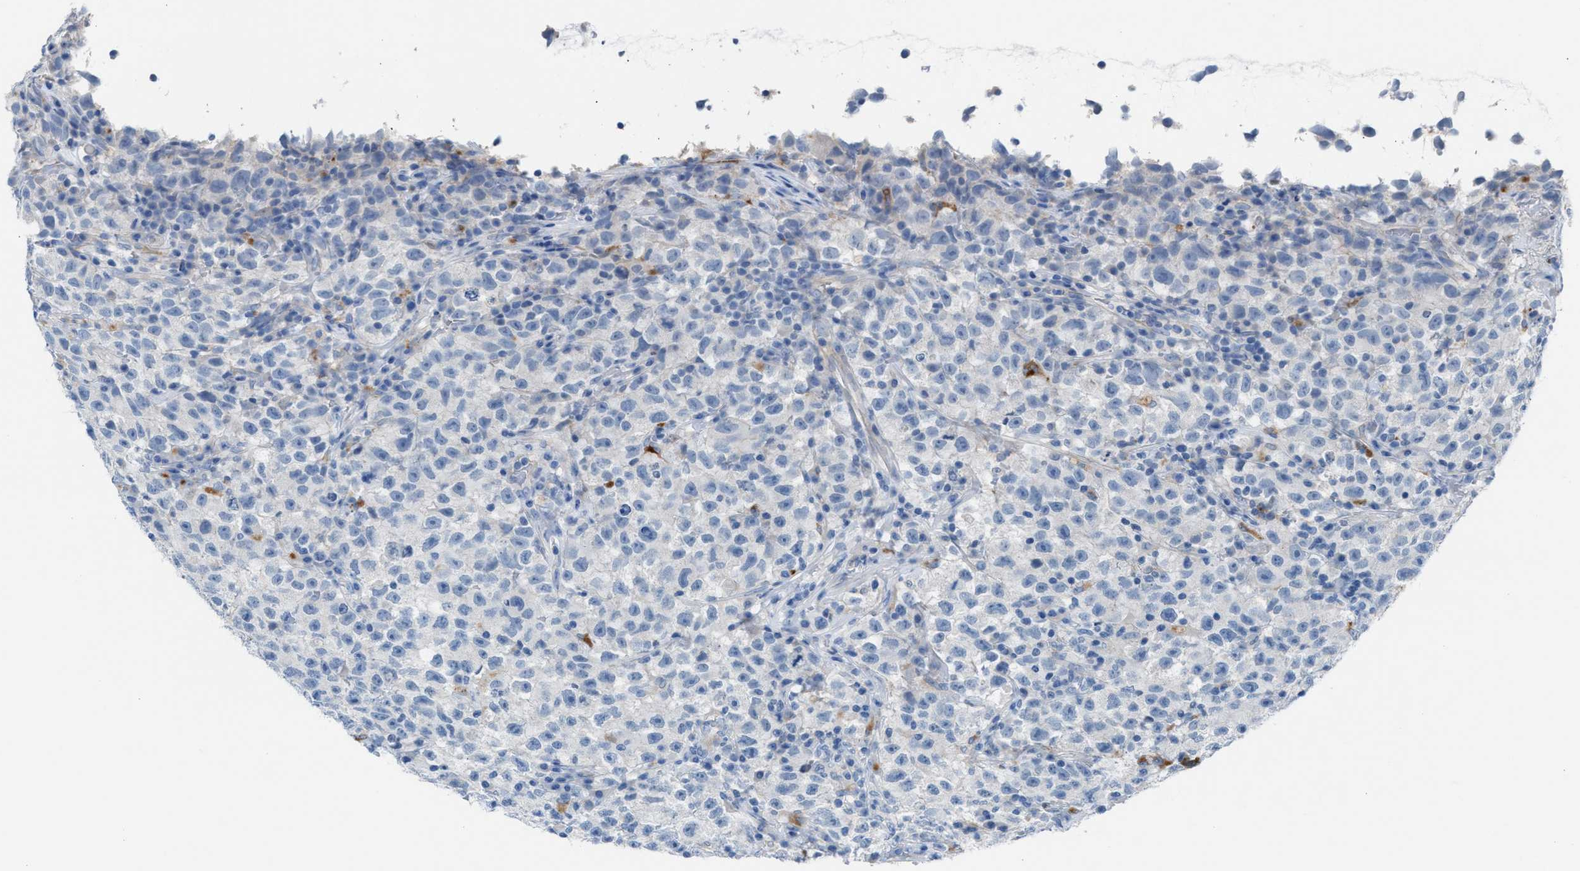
{"staining": {"intensity": "negative", "quantity": "none", "location": "none"}, "tissue": "testis cancer", "cell_type": "Tumor cells", "image_type": "cancer", "snomed": [{"axis": "morphology", "description": "Seminoma, NOS"}, {"axis": "topography", "description": "Testis"}], "caption": "Tumor cells show no significant protein expression in testis cancer (seminoma).", "gene": "ASPA", "patient": {"sex": "male", "age": 22}}